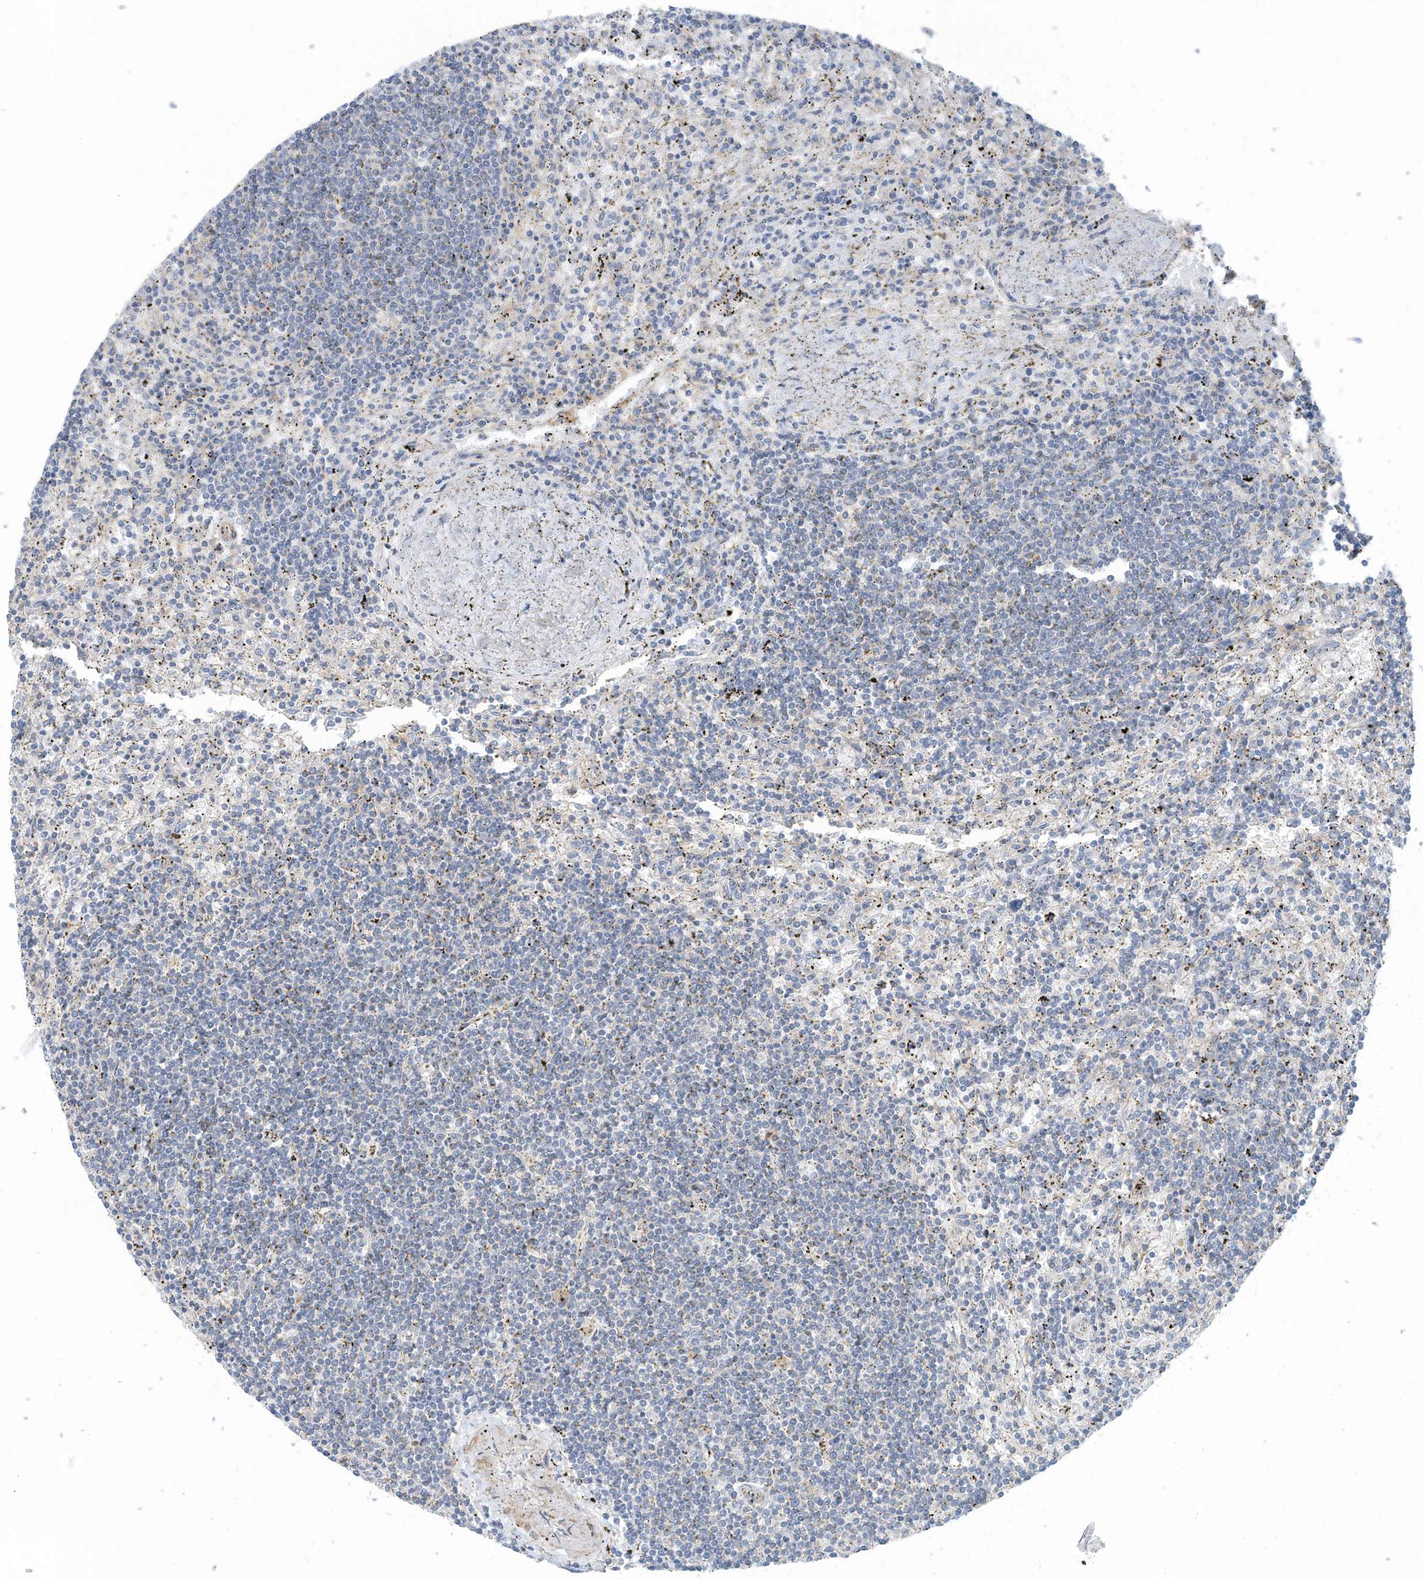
{"staining": {"intensity": "negative", "quantity": "none", "location": "none"}, "tissue": "lymphoma", "cell_type": "Tumor cells", "image_type": "cancer", "snomed": [{"axis": "morphology", "description": "Malignant lymphoma, non-Hodgkin's type, Low grade"}, {"axis": "topography", "description": "Spleen"}], "caption": "The histopathology image exhibits no staining of tumor cells in lymphoma.", "gene": "ZNF846", "patient": {"sex": "male", "age": 76}}